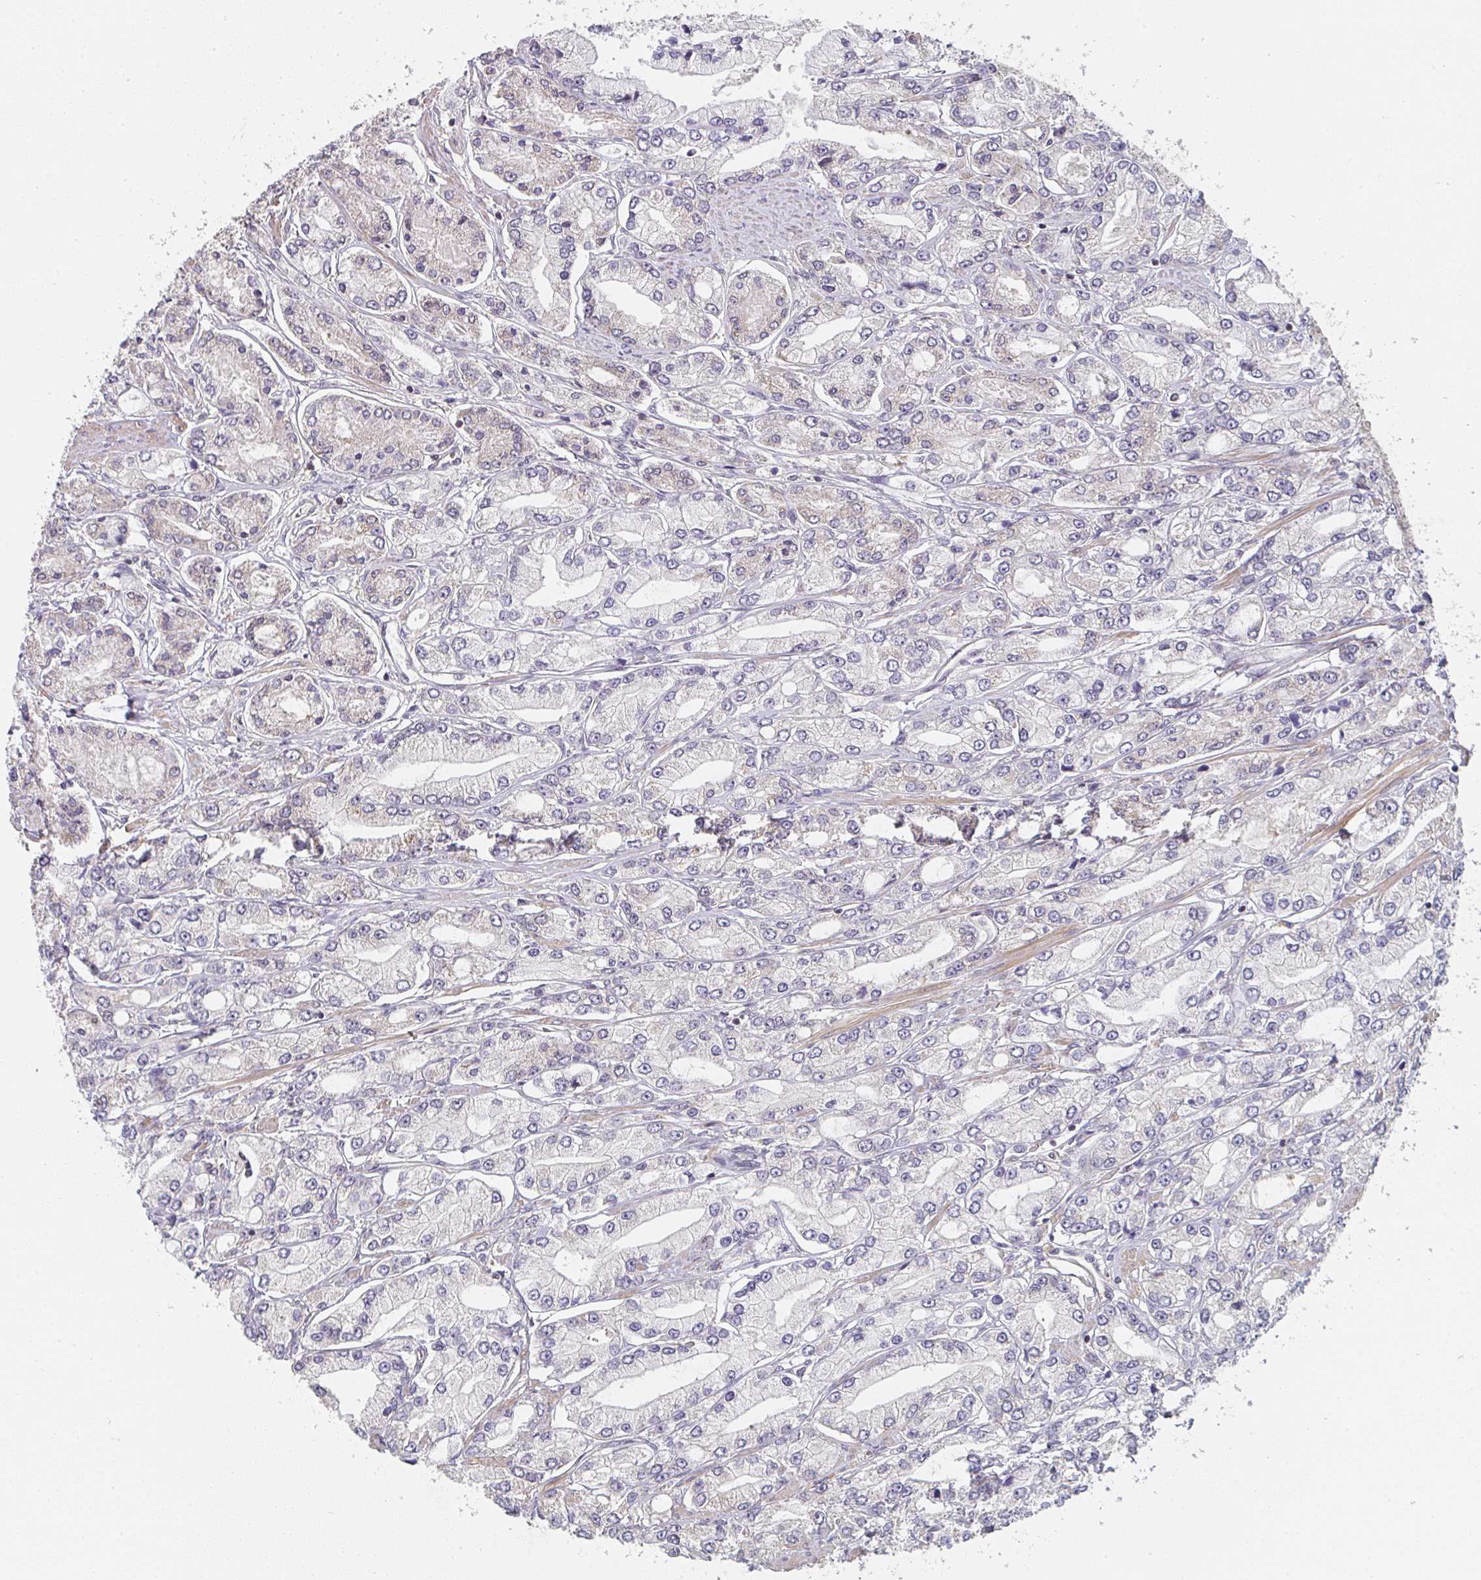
{"staining": {"intensity": "moderate", "quantity": "25%-75%", "location": "cytoplasmic/membranous"}, "tissue": "prostate cancer", "cell_type": "Tumor cells", "image_type": "cancer", "snomed": [{"axis": "morphology", "description": "Adenocarcinoma, High grade"}, {"axis": "topography", "description": "Prostate"}], "caption": "Immunohistochemistry (IHC) histopathology image of neoplastic tissue: prostate adenocarcinoma (high-grade) stained using immunohistochemistry (IHC) shows medium levels of moderate protein expression localized specifically in the cytoplasmic/membranous of tumor cells, appearing as a cytoplasmic/membranous brown color.", "gene": "RANGRF", "patient": {"sex": "male", "age": 66}}